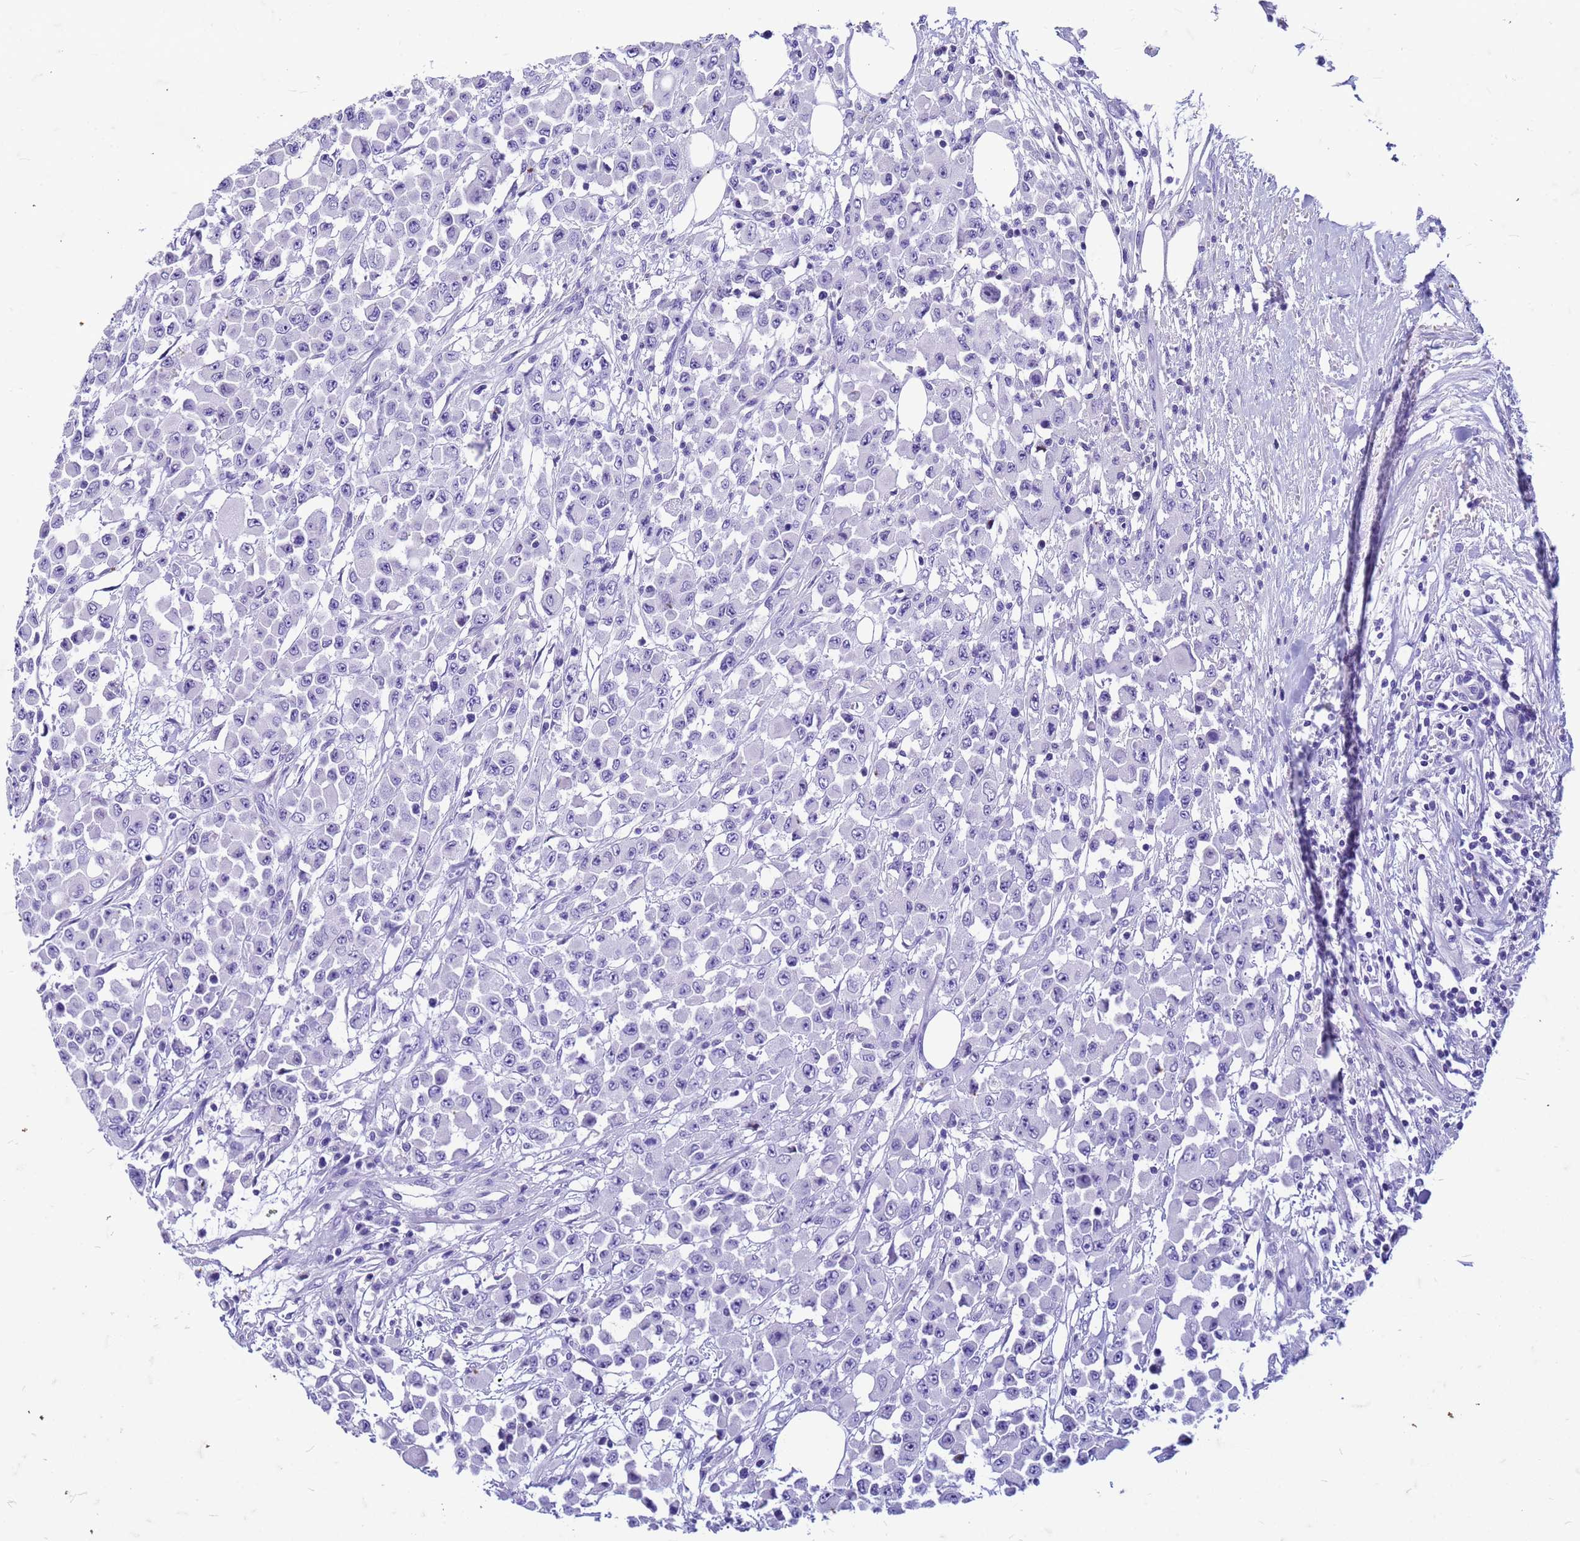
{"staining": {"intensity": "negative", "quantity": "none", "location": "none"}, "tissue": "colorectal cancer", "cell_type": "Tumor cells", "image_type": "cancer", "snomed": [{"axis": "morphology", "description": "Adenocarcinoma, NOS"}, {"axis": "topography", "description": "Colon"}], "caption": "Immunohistochemistry histopathology image of human colorectal cancer stained for a protein (brown), which shows no positivity in tumor cells.", "gene": "CFAP100", "patient": {"sex": "male", "age": 51}}